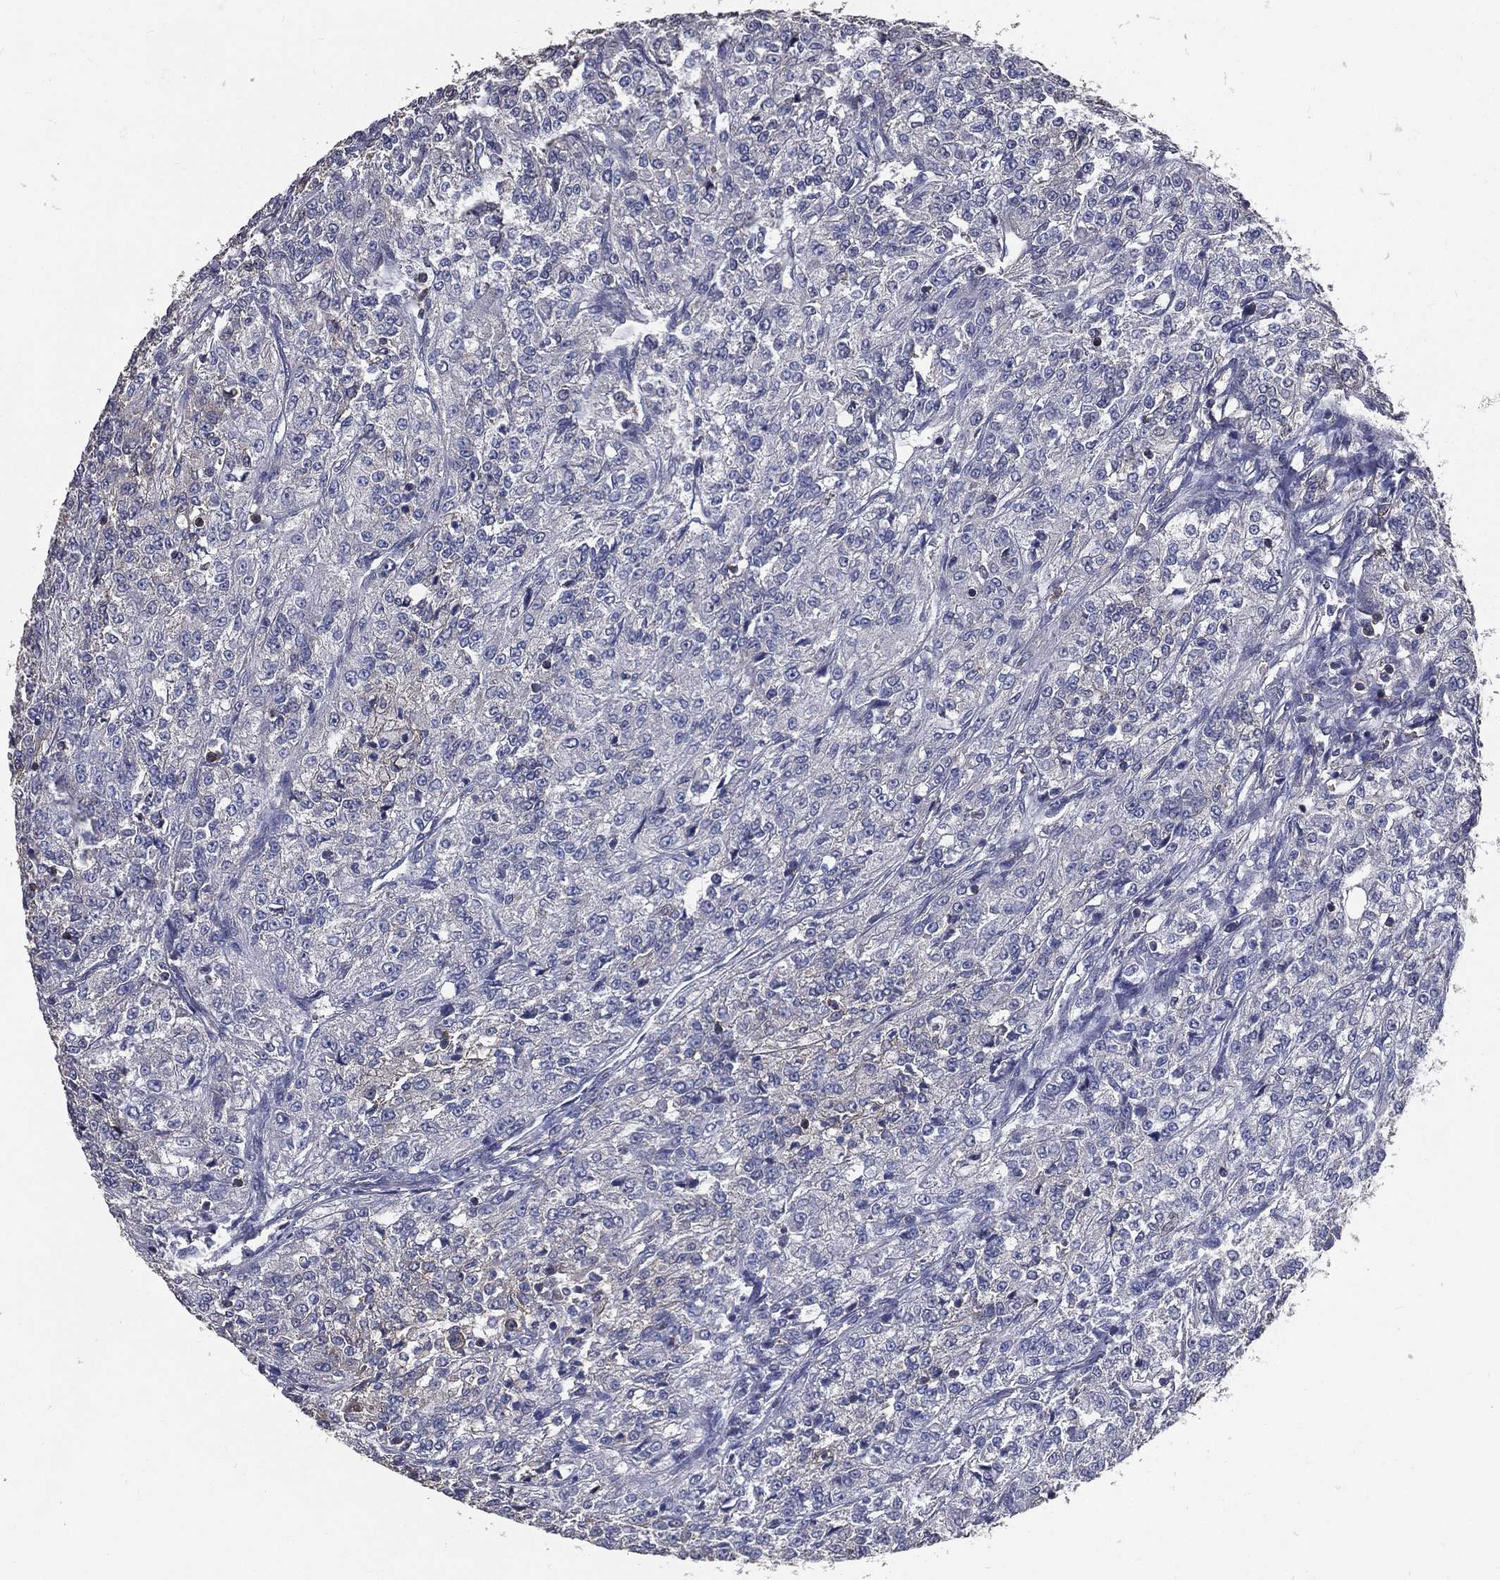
{"staining": {"intensity": "negative", "quantity": "none", "location": "none"}, "tissue": "renal cancer", "cell_type": "Tumor cells", "image_type": "cancer", "snomed": [{"axis": "morphology", "description": "Adenocarcinoma, NOS"}, {"axis": "topography", "description": "Kidney"}], "caption": "Tumor cells are negative for protein expression in human renal cancer (adenocarcinoma).", "gene": "SERPINB2", "patient": {"sex": "female", "age": 63}}